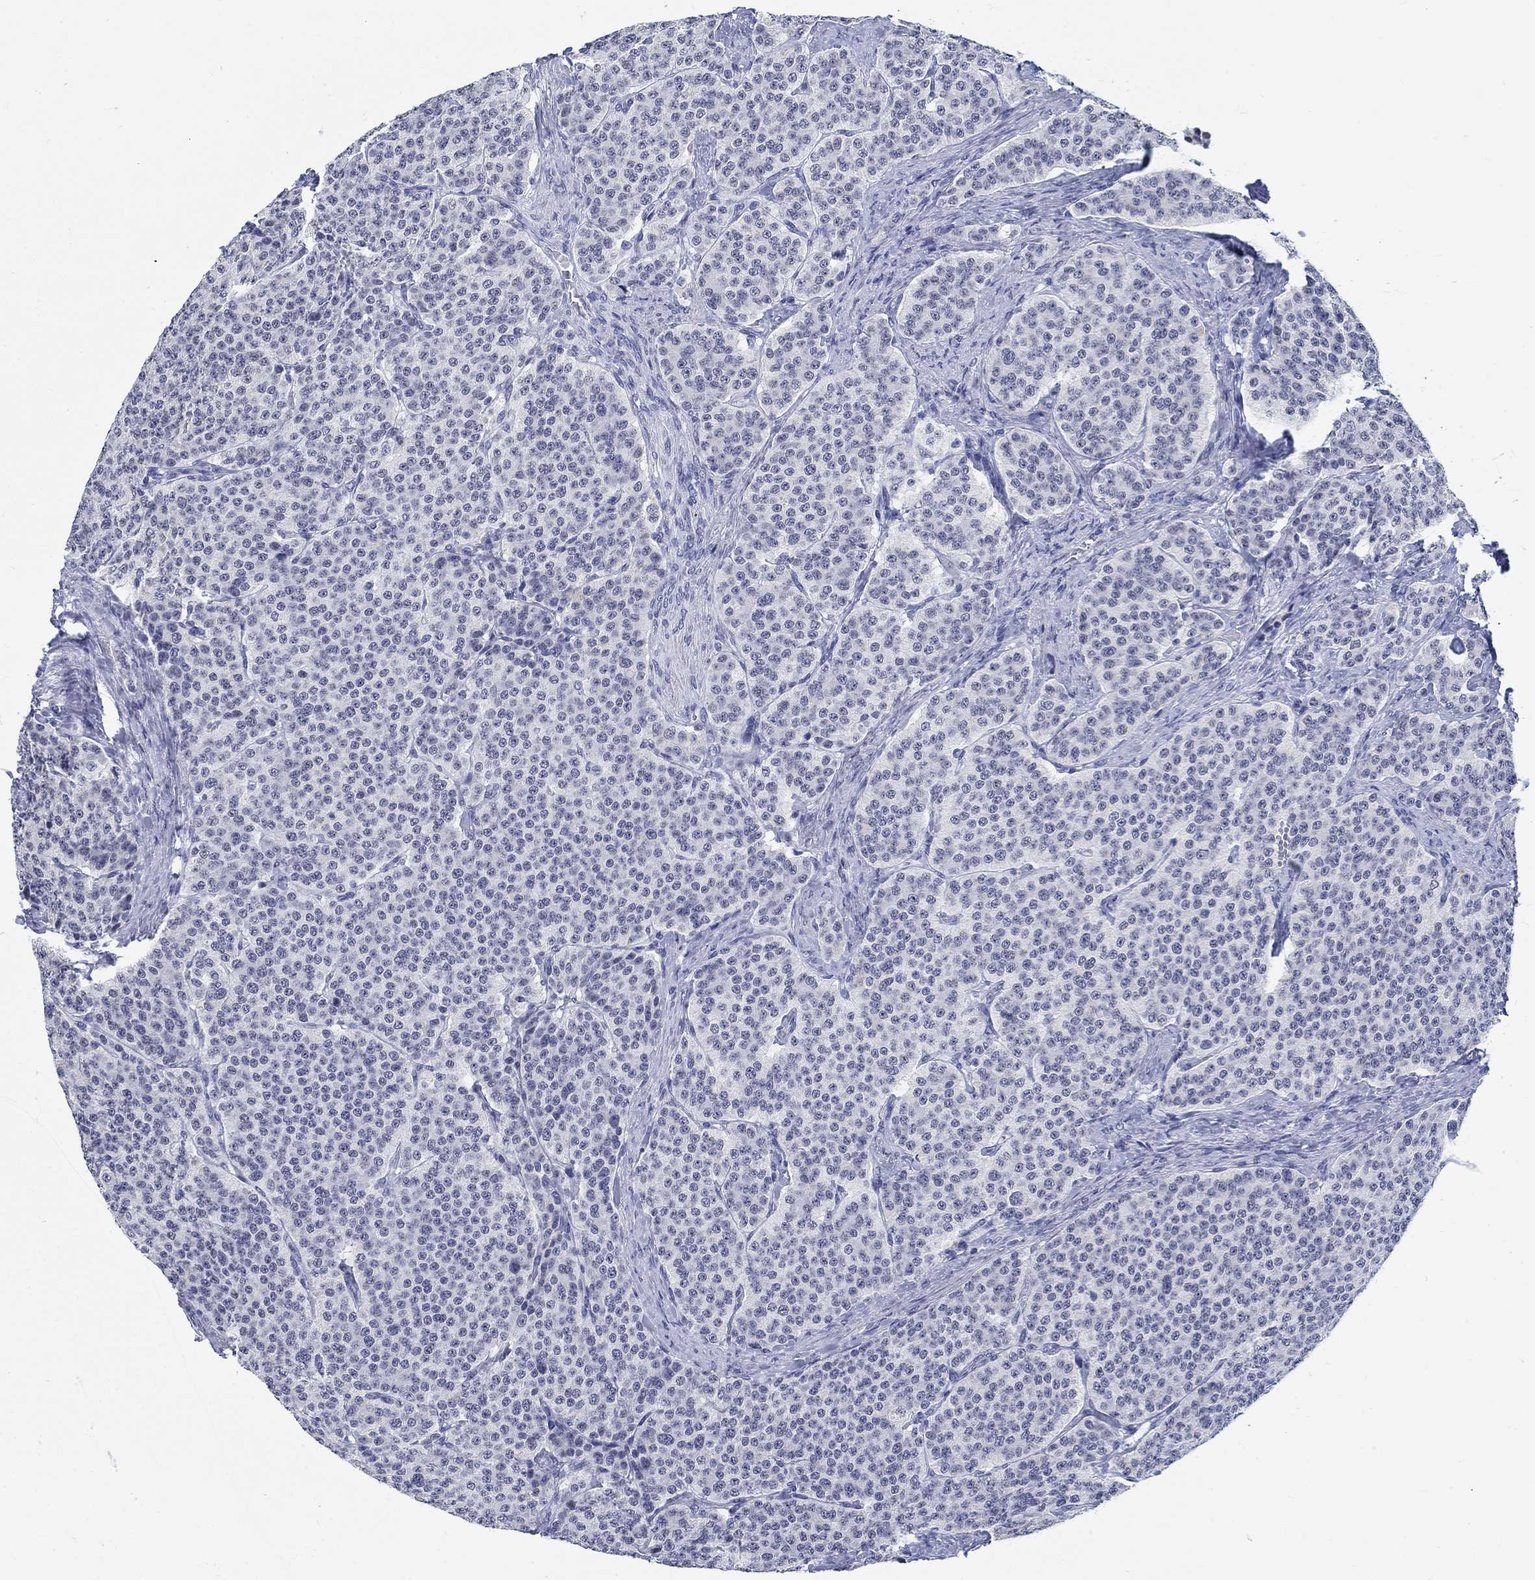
{"staining": {"intensity": "negative", "quantity": "none", "location": "none"}, "tissue": "carcinoid", "cell_type": "Tumor cells", "image_type": "cancer", "snomed": [{"axis": "morphology", "description": "Carcinoid, malignant, NOS"}, {"axis": "topography", "description": "Small intestine"}], "caption": "IHC micrograph of neoplastic tissue: human carcinoid stained with DAB displays no significant protein expression in tumor cells. (DAB immunohistochemistry with hematoxylin counter stain).", "gene": "ANKS1B", "patient": {"sex": "female", "age": 58}}